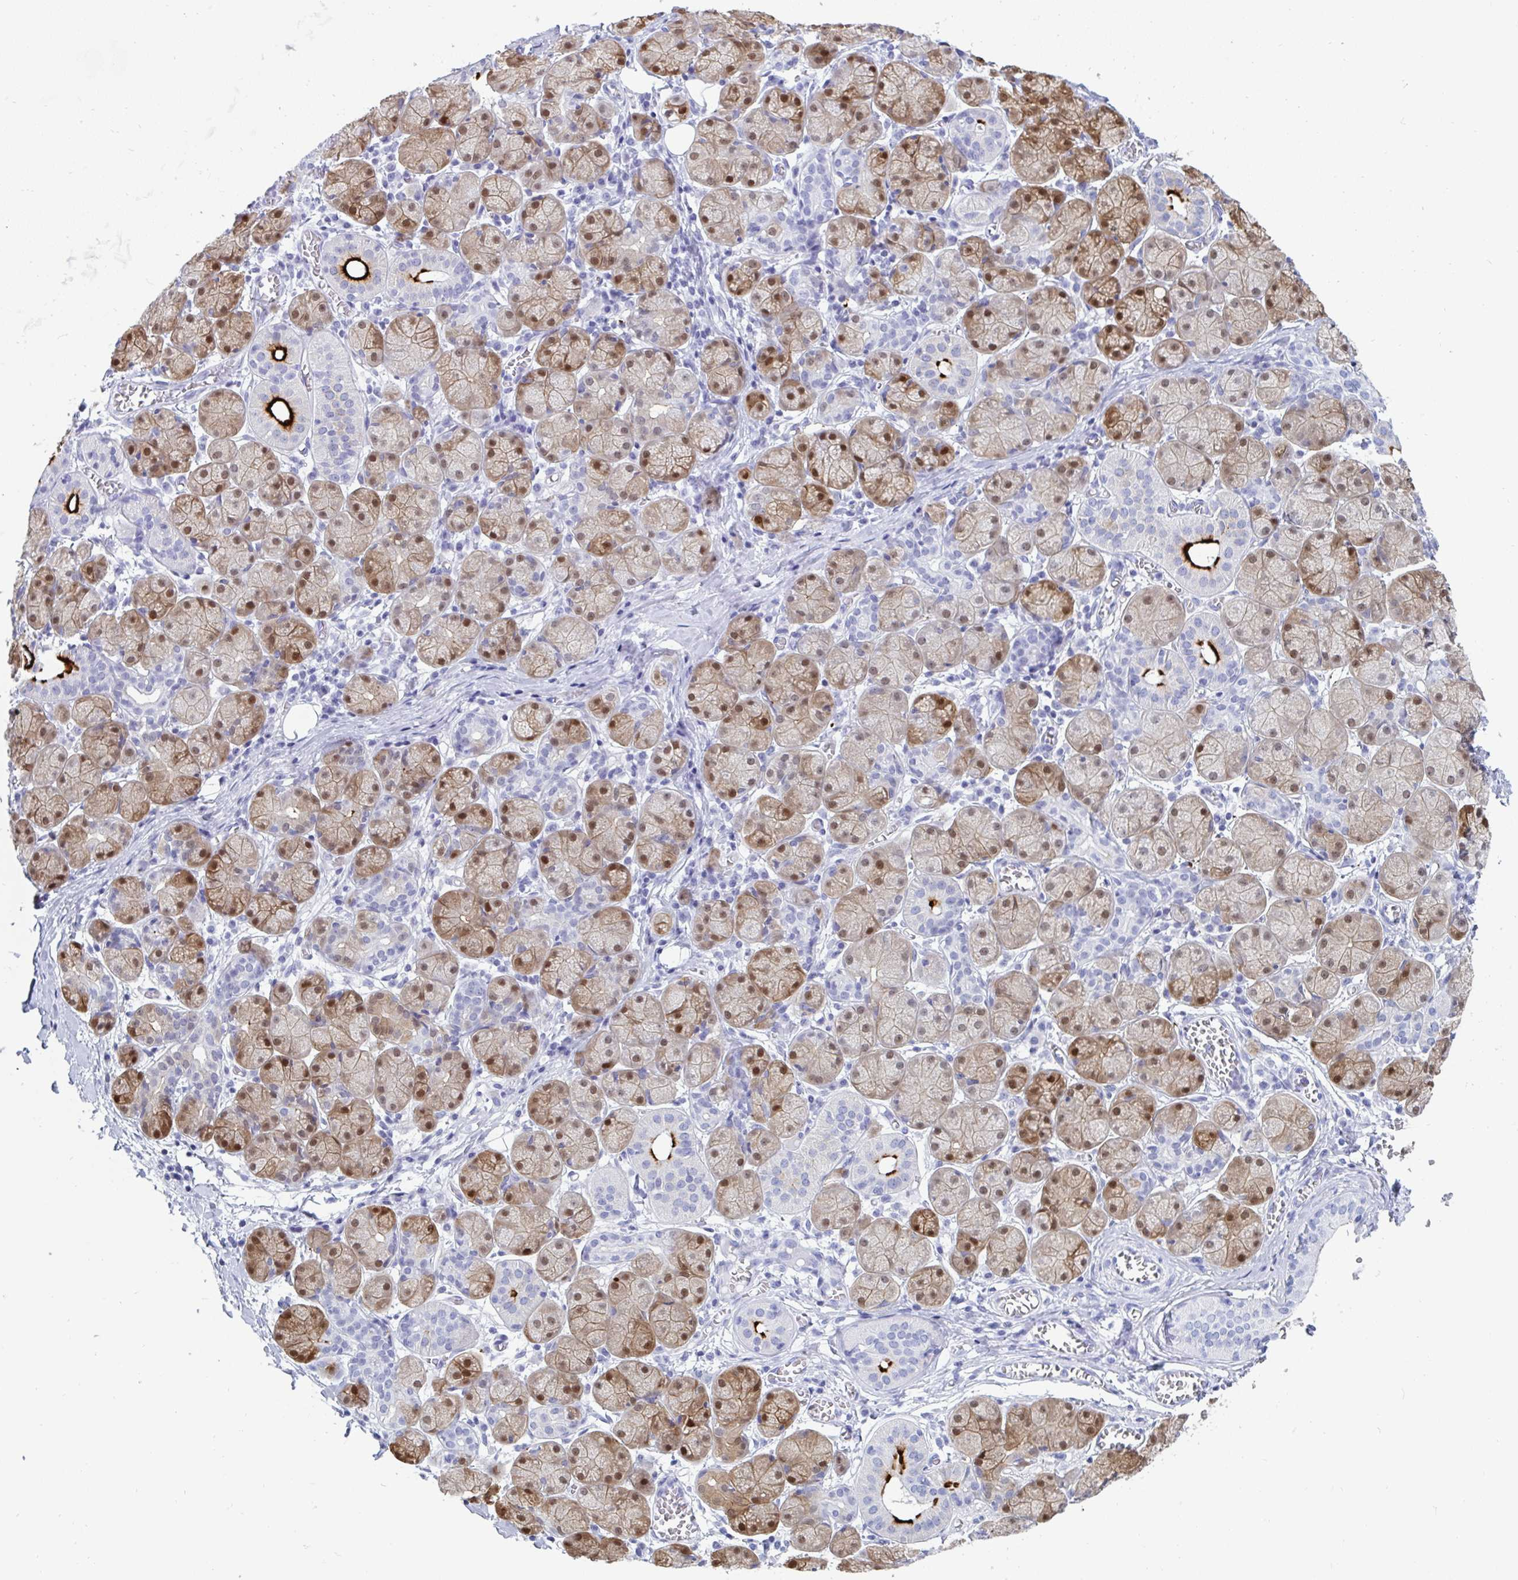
{"staining": {"intensity": "moderate", "quantity": "25%-75%", "location": "cytoplasmic/membranous,nuclear"}, "tissue": "salivary gland", "cell_type": "Glandular cells", "image_type": "normal", "snomed": [{"axis": "morphology", "description": "Normal tissue, NOS"}, {"axis": "topography", "description": "Salivary gland"}], "caption": "Salivary gland stained with DAB (3,3'-diaminobenzidine) IHC shows medium levels of moderate cytoplasmic/membranous,nuclear expression in approximately 25%-75% of glandular cells. (IHC, brightfield microscopy, high magnification).", "gene": "GKN2", "patient": {"sex": "female", "age": 24}}